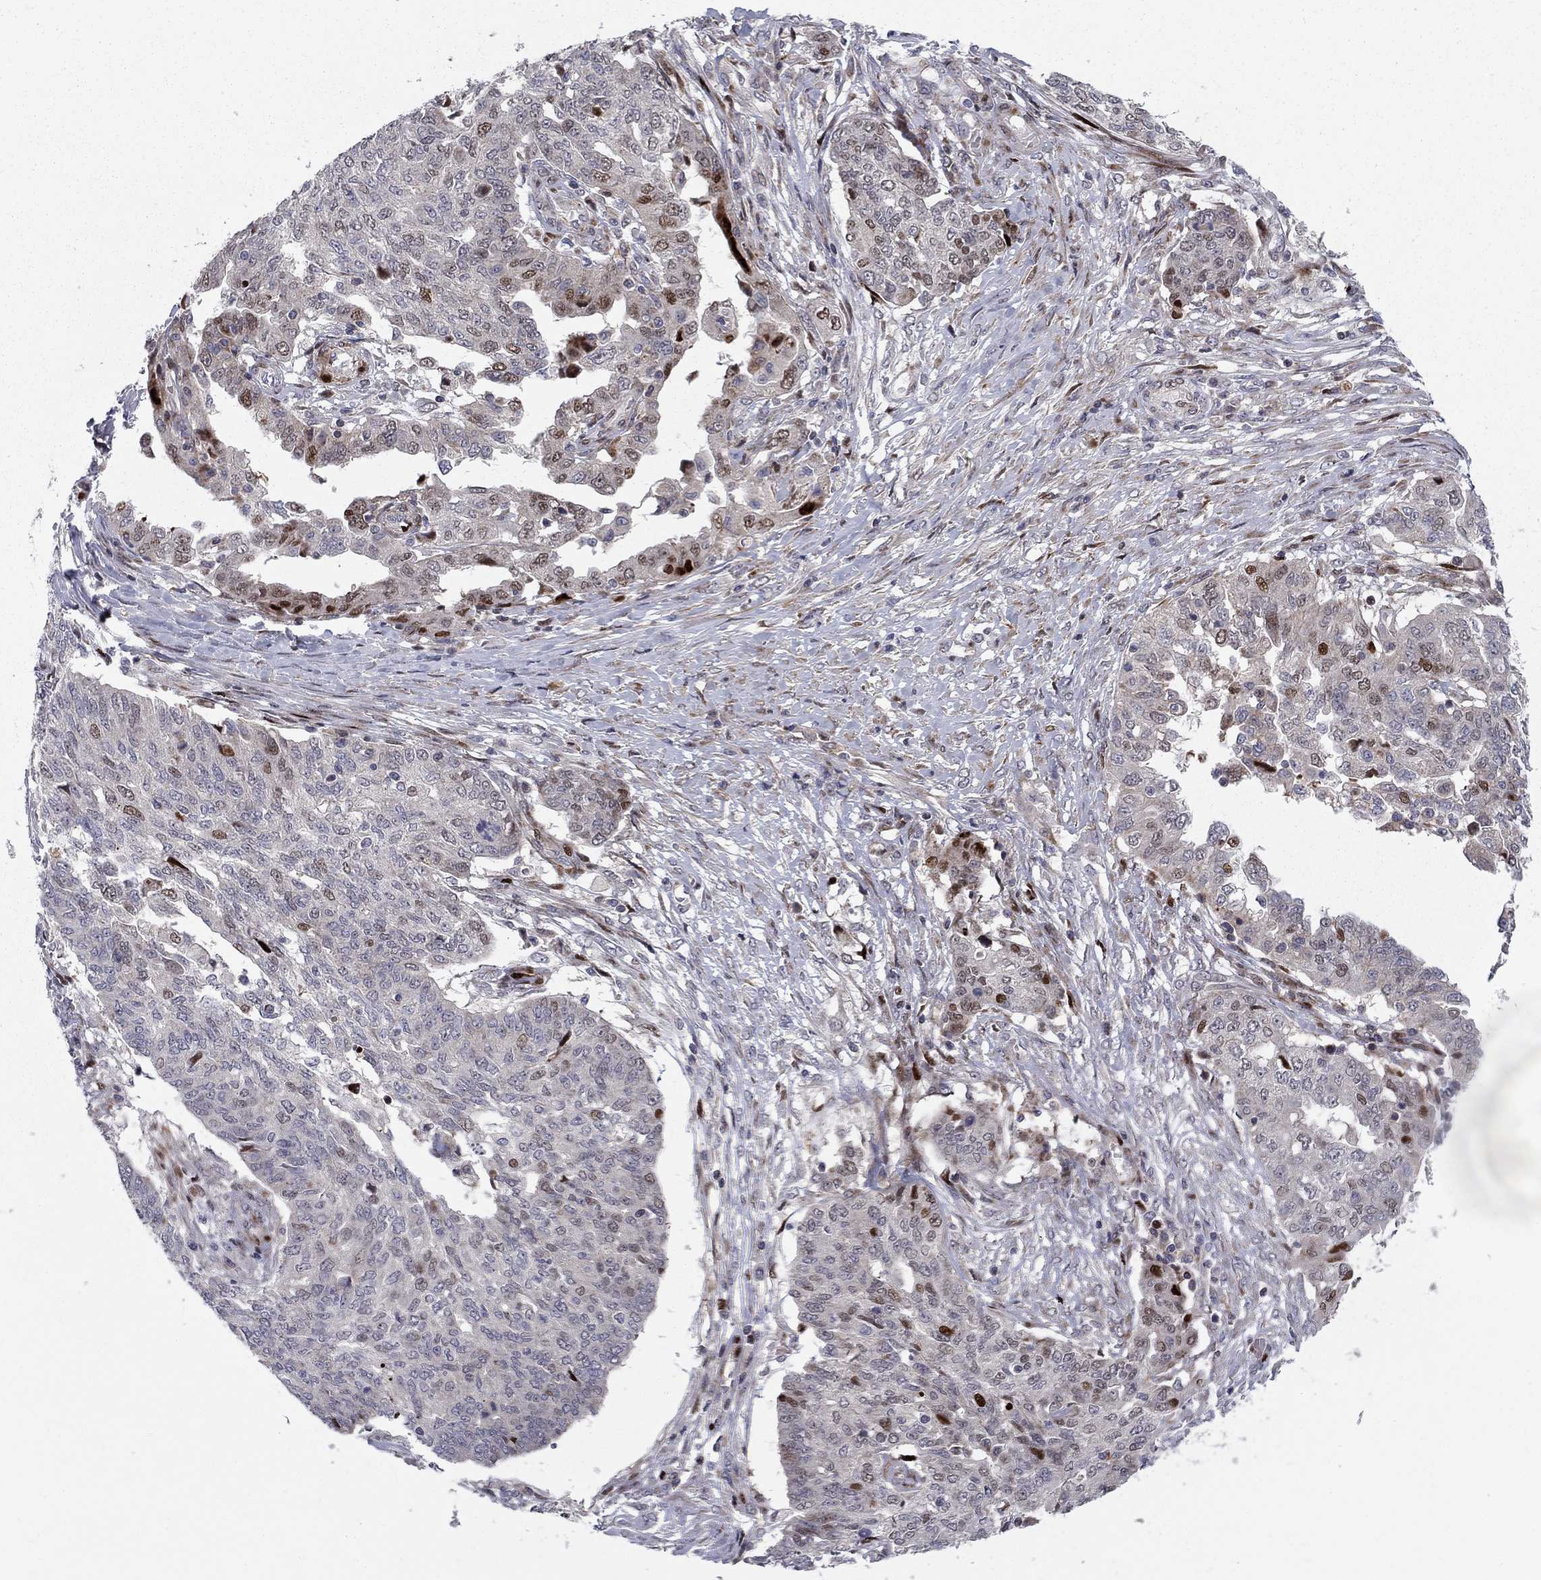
{"staining": {"intensity": "moderate", "quantity": "<25%", "location": "nuclear"}, "tissue": "ovarian cancer", "cell_type": "Tumor cells", "image_type": "cancer", "snomed": [{"axis": "morphology", "description": "Cystadenocarcinoma, serous, NOS"}, {"axis": "topography", "description": "Ovary"}], "caption": "Protein analysis of ovarian serous cystadenocarcinoma tissue shows moderate nuclear positivity in approximately <25% of tumor cells. (DAB IHC, brown staining for protein, blue staining for nuclei).", "gene": "MIOS", "patient": {"sex": "female", "age": 67}}